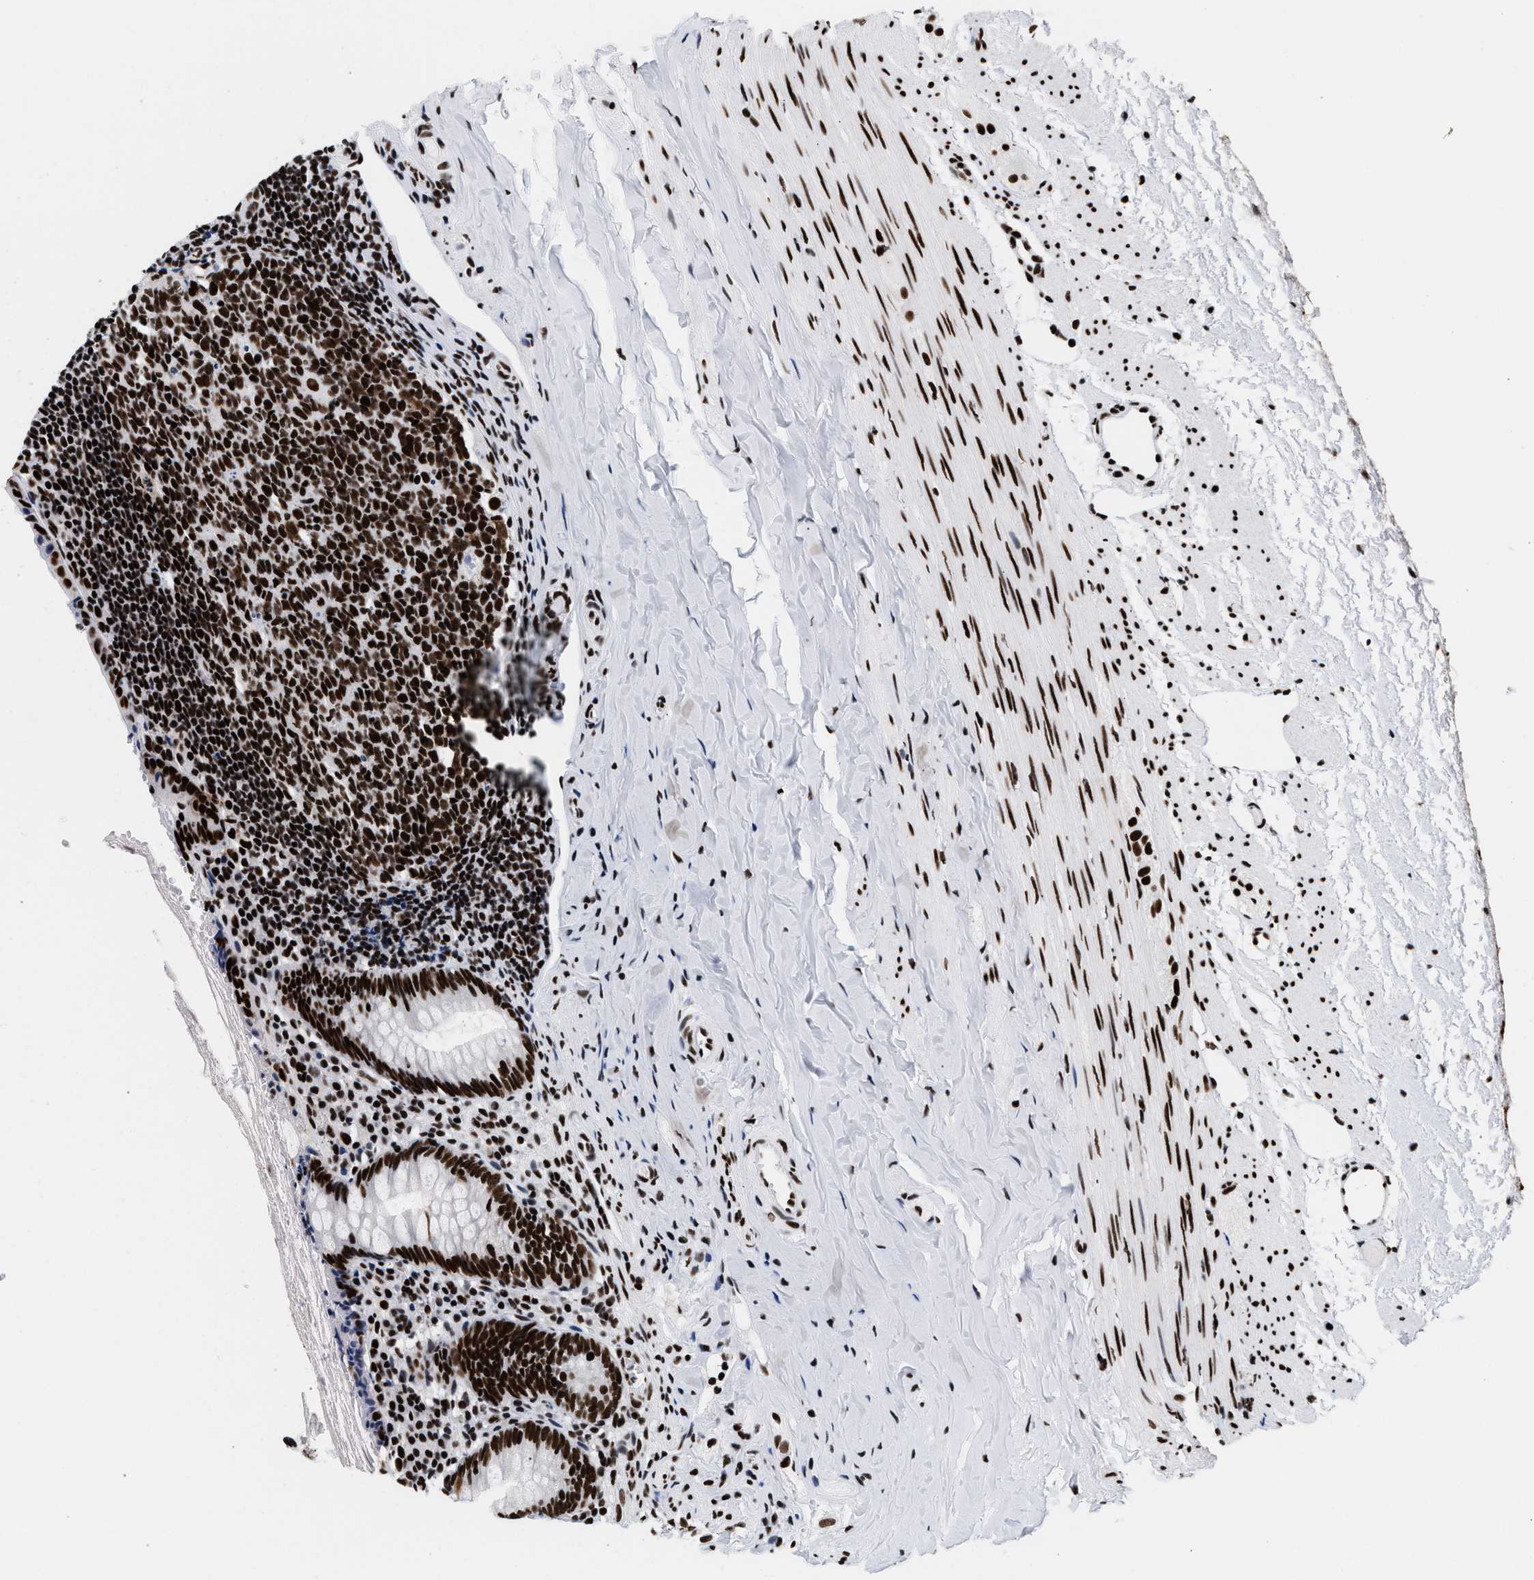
{"staining": {"intensity": "strong", "quantity": "25%-75%", "location": "nuclear"}, "tissue": "appendix", "cell_type": "Glandular cells", "image_type": "normal", "snomed": [{"axis": "morphology", "description": "Normal tissue, NOS"}, {"axis": "topography", "description": "Appendix"}], "caption": "Strong nuclear staining for a protein is appreciated in about 25%-75% of glandular cells of benign appendix using immunohistochemistry.", "gene": "RAD21", "patient": {"sex": "female", "age": 10}}